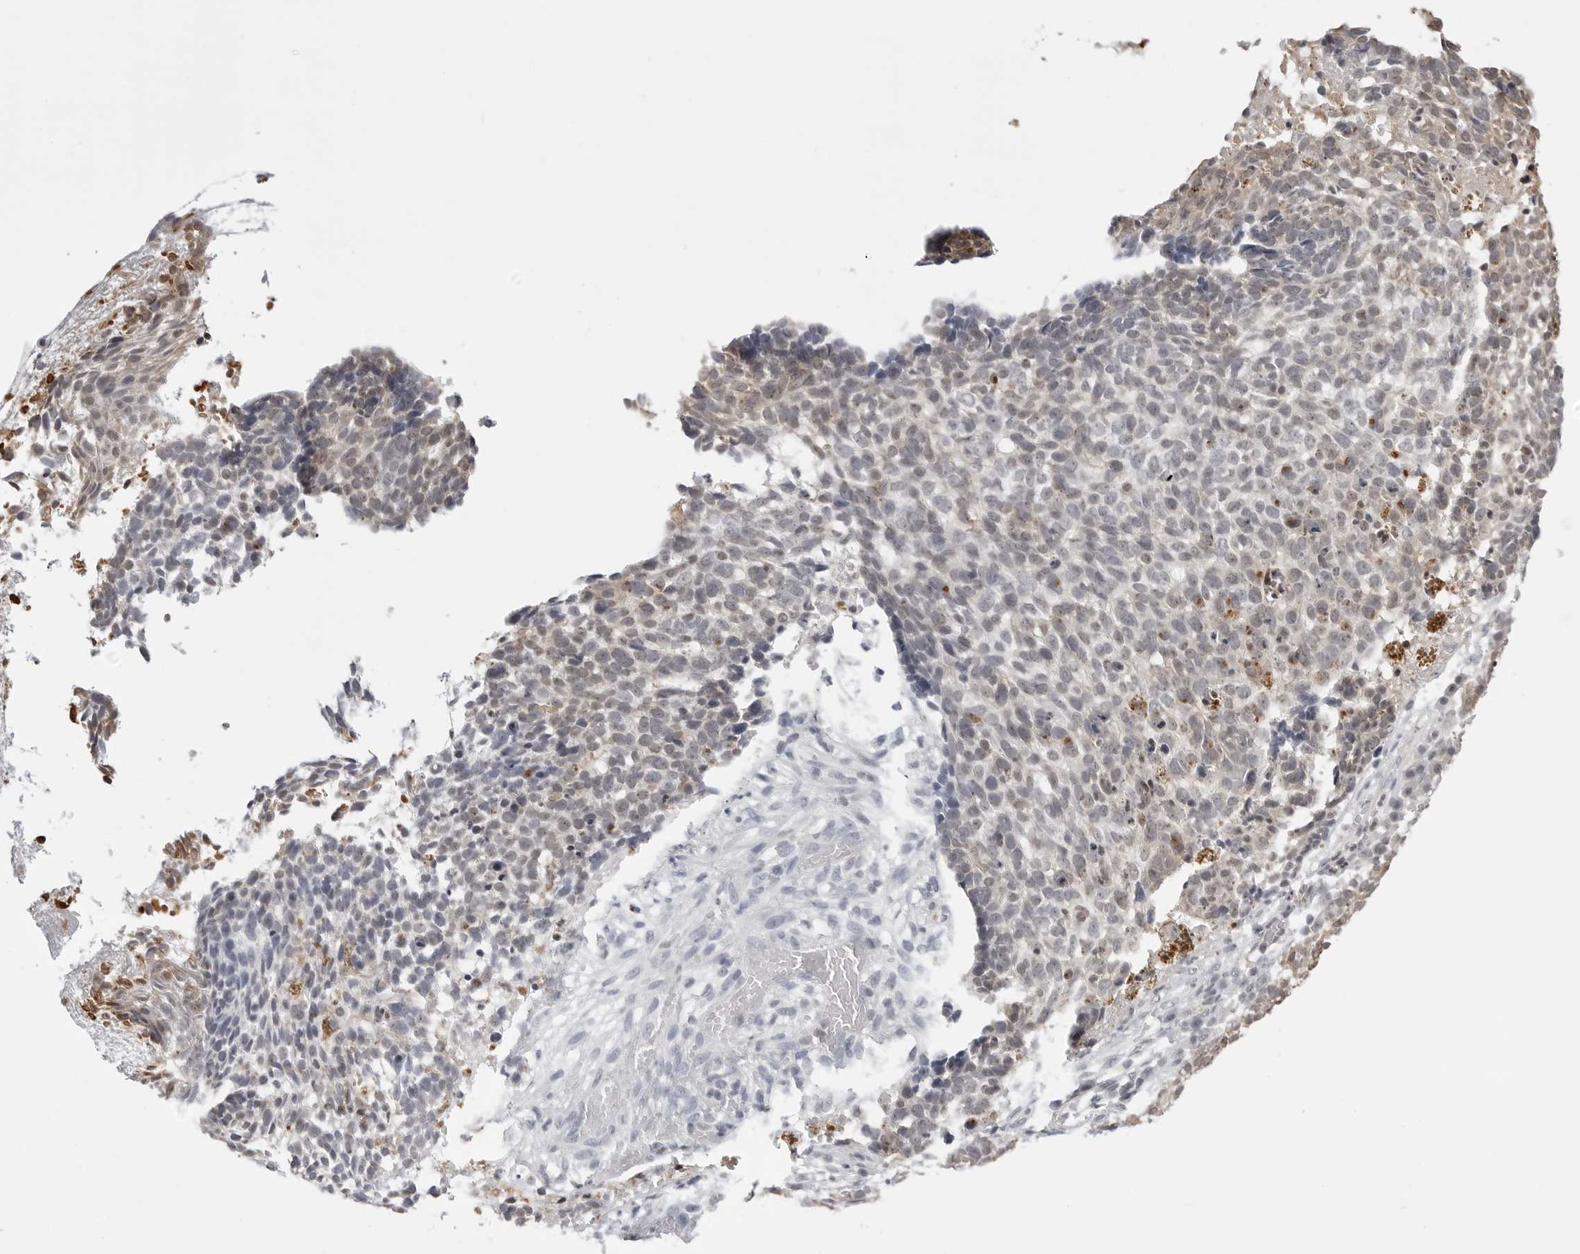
{"staining": {"intensity": "negative", "quantity": "none", "location": "none"}, "tissue": "skin cancer", "cell_type": "Tumor cells", "image_type": "cancer", "snomed": [{"axis": "morphology", "description": "Basal cell carcinoma"}, {"axis": "topography", "description": "Skin"}], "caption": "A histopathology image of human skin cancer (basal cell carcinoma) is negative for staining in tumor cells. (DAB (3,3'-diaminobenzidine) IHC with hematoxylin counter stain).", "gene": "YWHAG", "patient": {"sex": "male", "age": 85}}